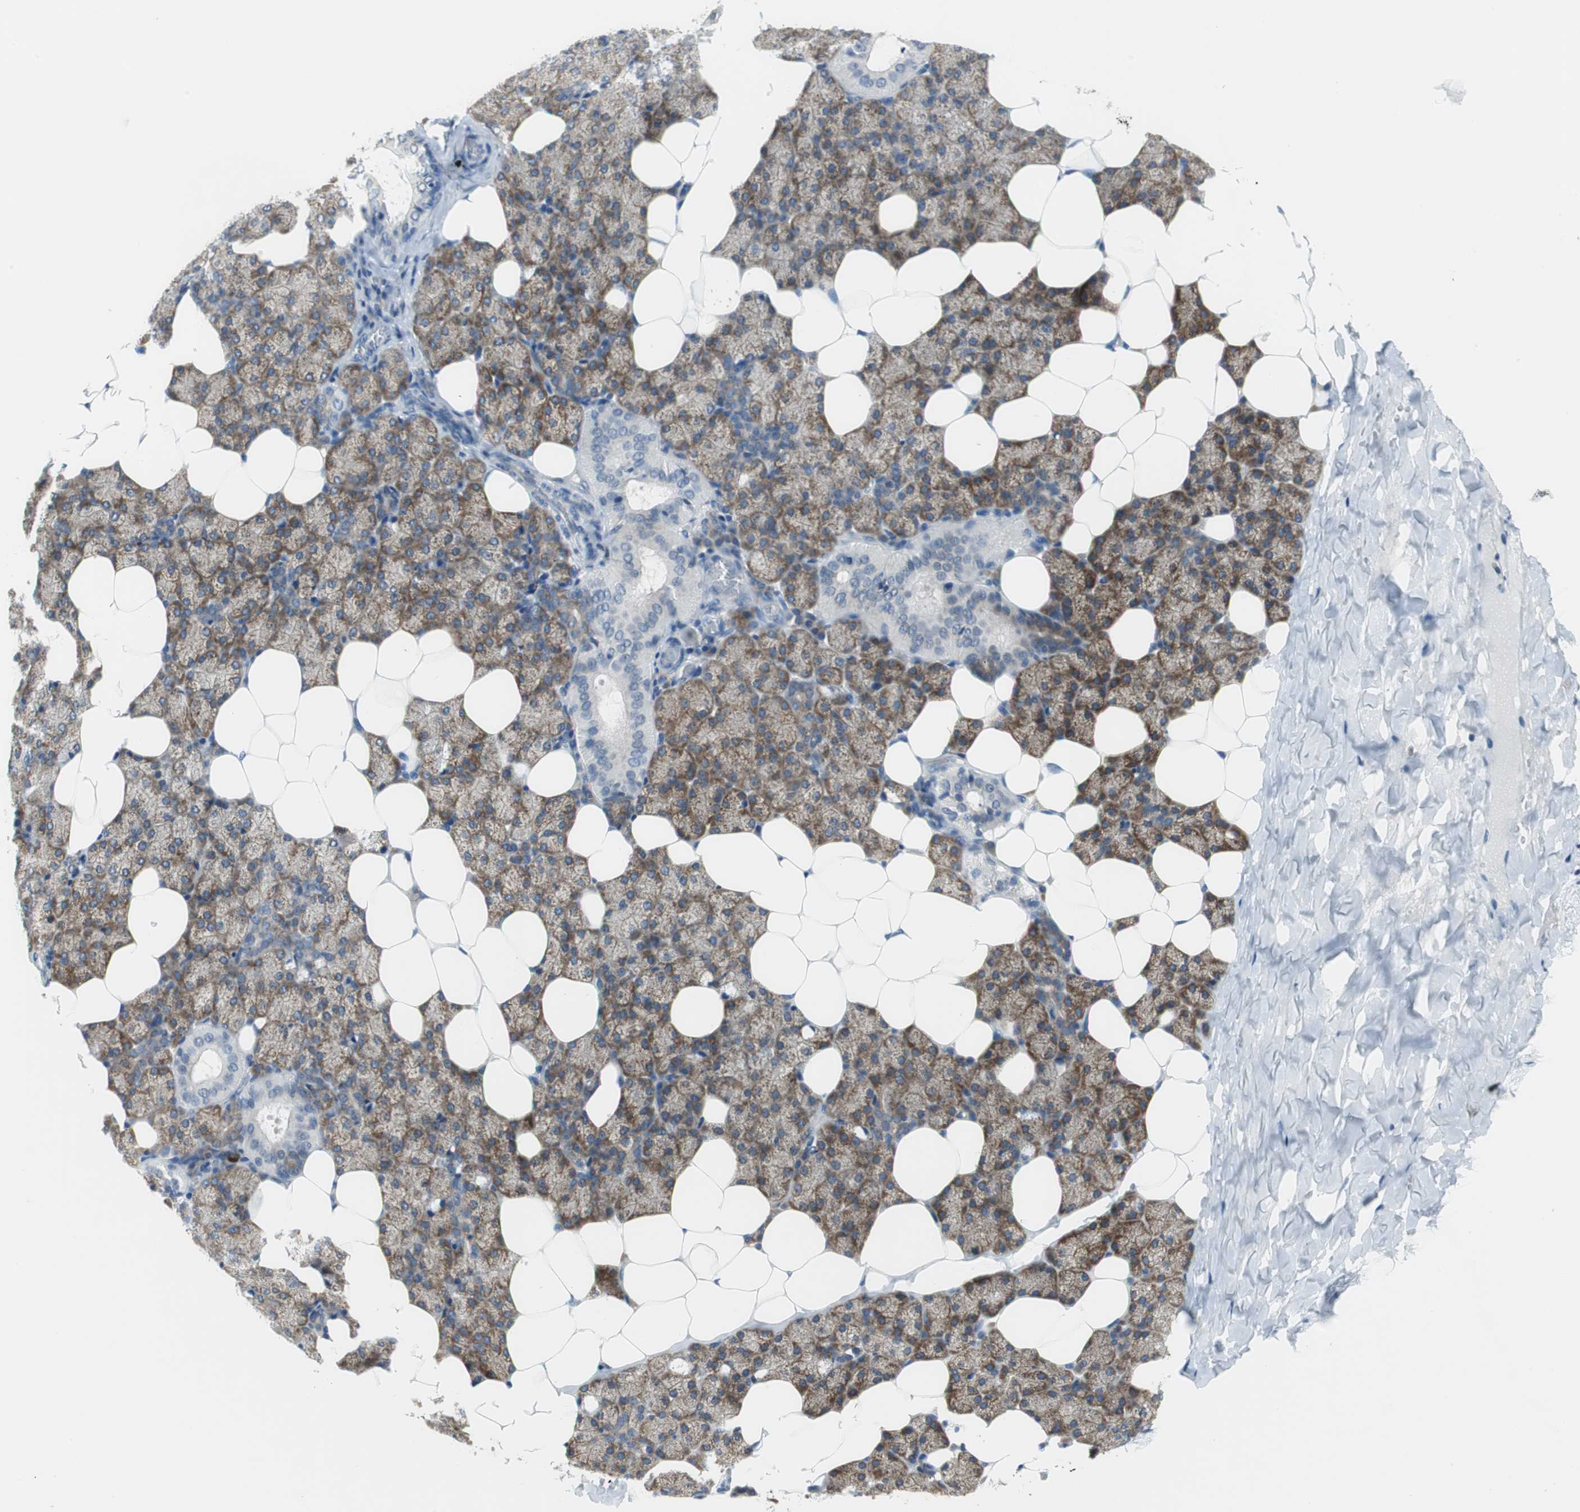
{"staining": {"intensity": "moderate", "quantity": ">75%", "location": "cytoplasmic/membranous"}, "tissue": "salivary gland", "cell_type": "Glandular cells", "image_type": "normal", "snomed": [{"axis": "morphology", "description": "Normal tissue, NOS"}, {"axis": "topography", "description": "Lymph node"}, {"axis": "topography", "description": "Salivary gland"}], "caption": "Immunohistochemistry (IHC) image of benign salivary gland stained for a protein (brown), which exhibits medium levels of moderate cytoplasmic/membranous staining in approximately >75% of glandular cells.", "gene": "PLAA", "patient": {"sex": "male", "age": 8}}